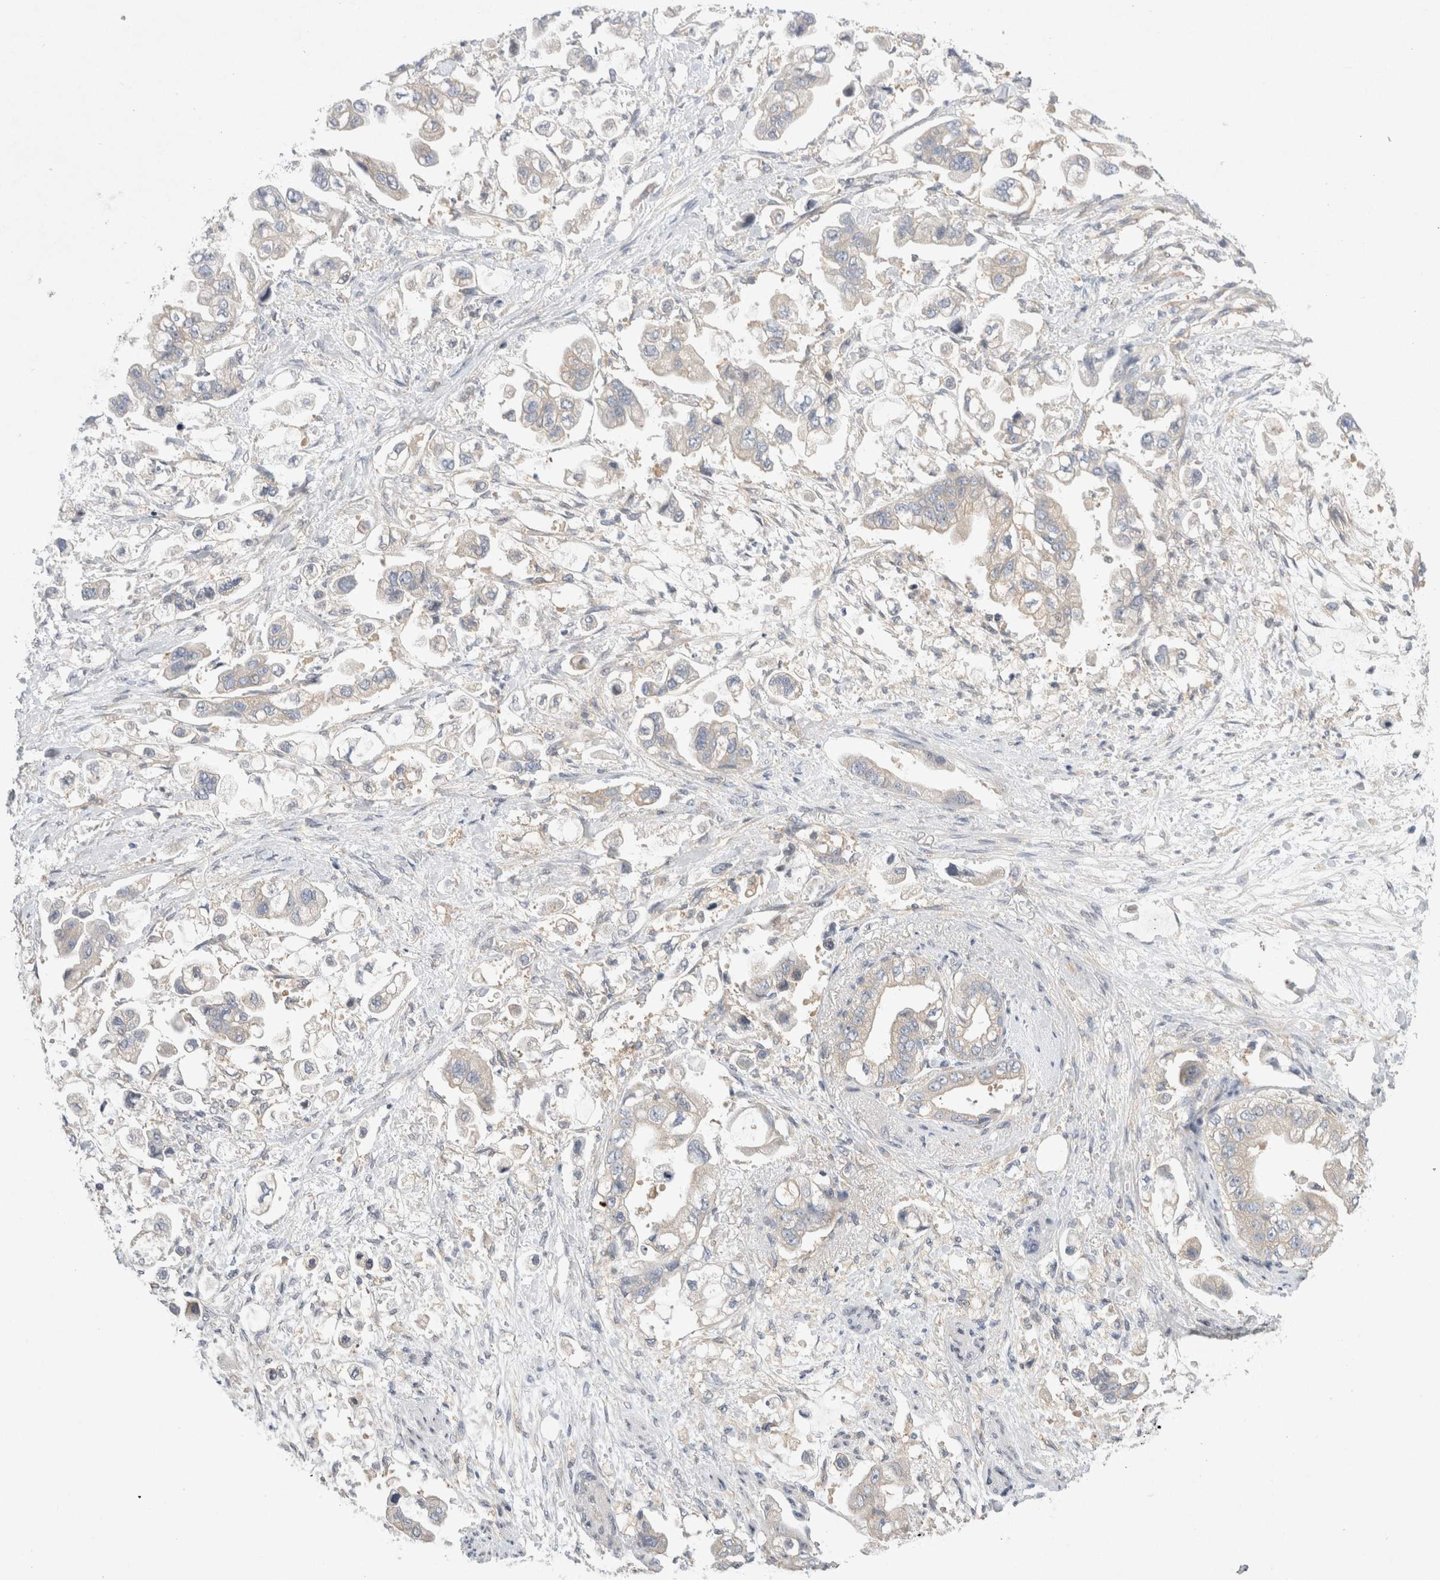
{"staining": {"intensity": "negative", "quantity": "none", "location": "none"}, "tissue": "stomach cancer", "cell_type": "Tumor cells", "image_type": "cancer", "snomed": [{"axis": "morphology", "description": "Adenocarcinoma, NOS"}, {"axis": "topography", "description": "Stomach"}], "caption": "Tumor cells show no significant expression in adenocarcinoma (stomach).", "gene": "CDCA7L", "patient": {"sex": "male", "age": 62}}